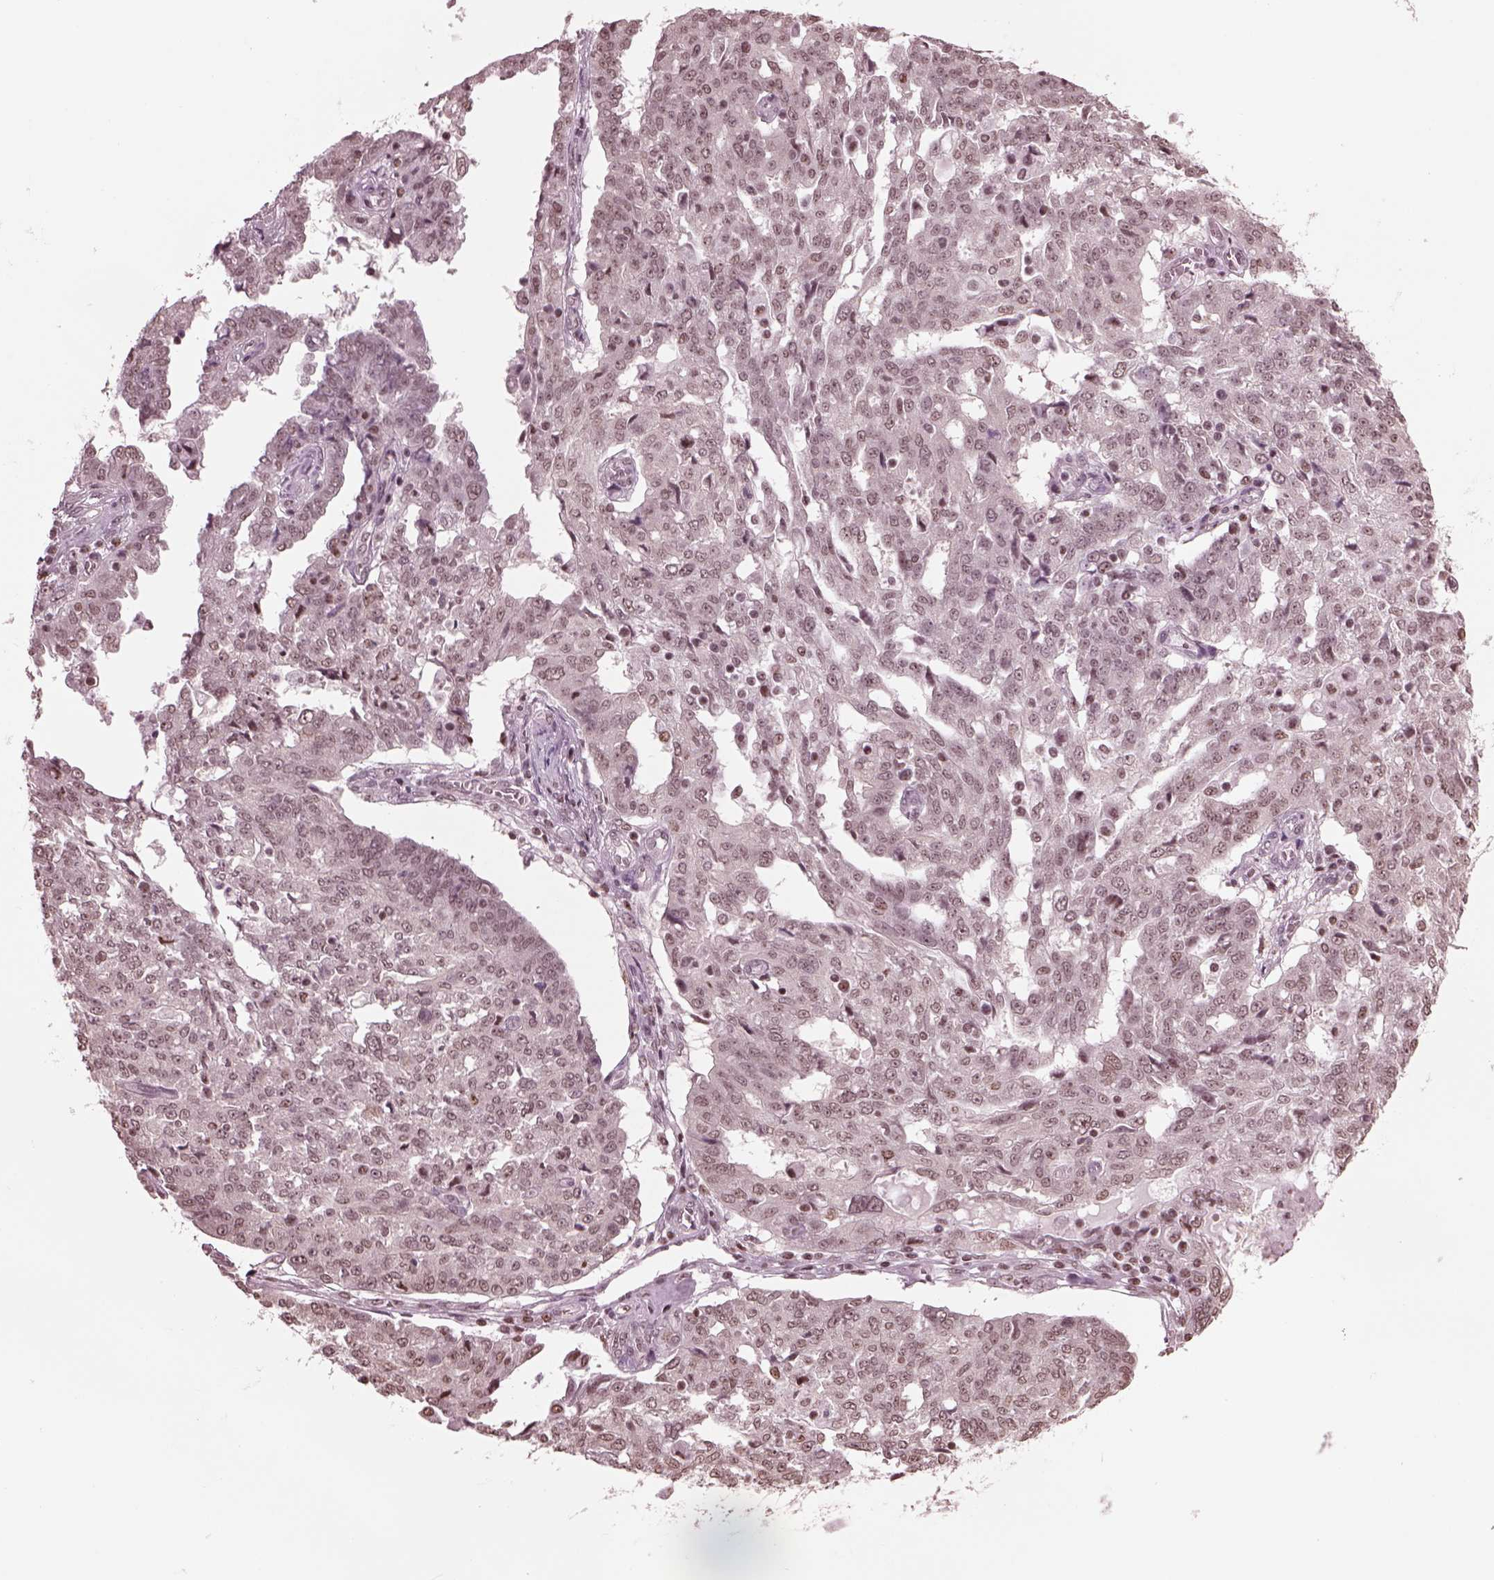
{"staining": {"intensity": "weak", "quantity": "<25%", "location": "nuclear"}, "tissue": "ovarian cancer", "cell_type": "Tumor cells", "image_type": "cancer", "snomed": [{"axis": "morphology", "description": "Cystadenocarcinoma, serous, NOS"}, {"axis": "topography", "description": "Ovary"}], "caption": "DAB immunohistochemical staining of ovarian serous cystadenocarcinoma shows no significant positivity in tumor cells.", "gene": "RUVBL2", "patient": {"sex": "female", "age": 67}}